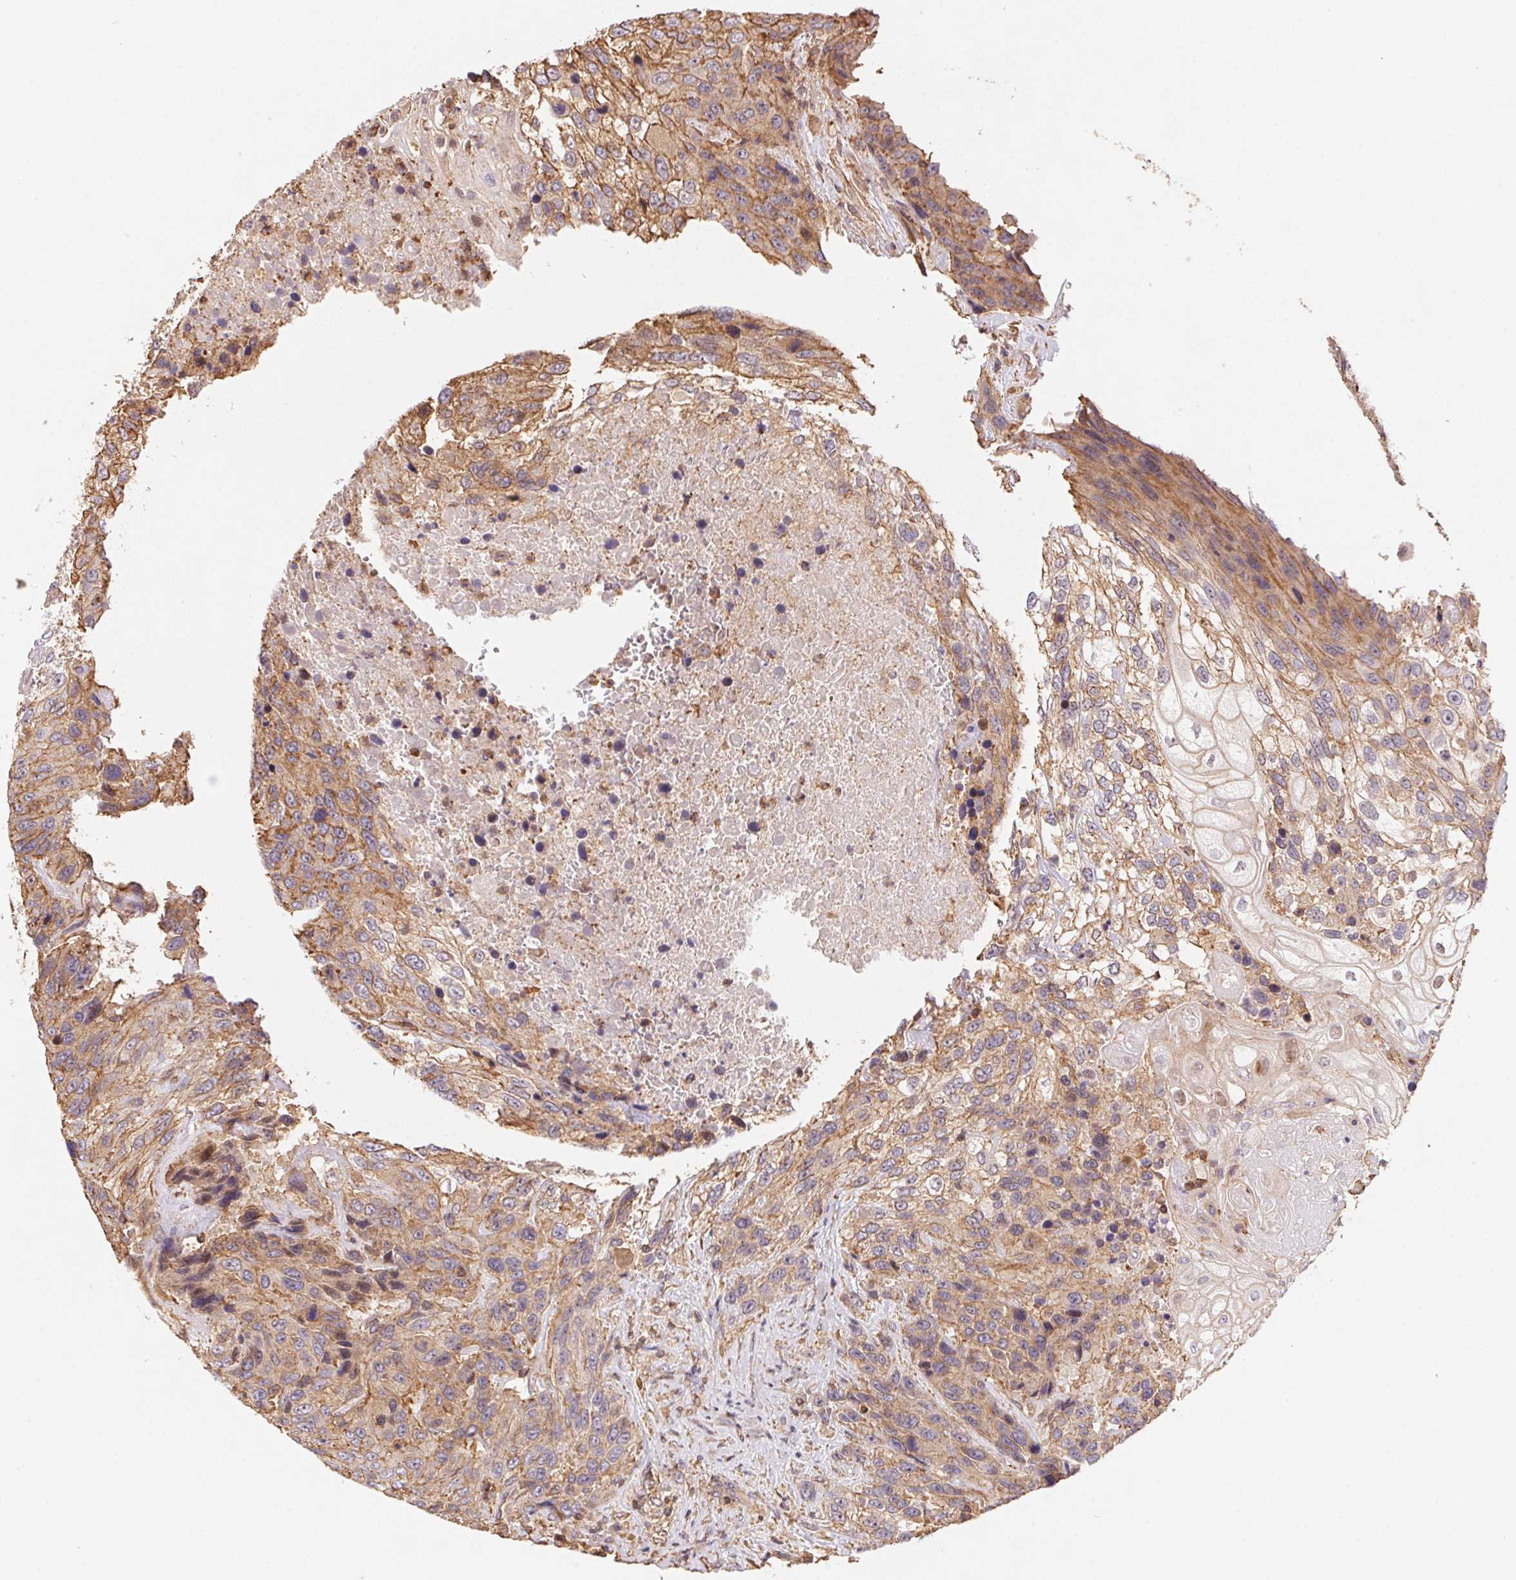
{"staining": {"intensity": "moderate", "quantity": "25%-75%", "location": "cytoplasmic/membranous"}, "tissue": "urothelial cancer", "cell_type": "Tumor cells", "image_type": "cancer", "snomed": [{"axis": "morphology", "description": "Urothelial carcinoma, High grade"}, {"axis": "topography", "description": "Urinary bladder"}], "caption": "Brown immunohistochemical staining in urothelial cancer exhibits moderate cytoplasmic/membranous expression in approximately 25%-75% of tumor cells. (Stains: DAB (3,3'-diaminobenzidine) in brown, nuclei in blue, Microscopy: brightfield microscopy at high magnification).", "gene": "ATG10", "patient": {"sex": "female", "age": 70}}